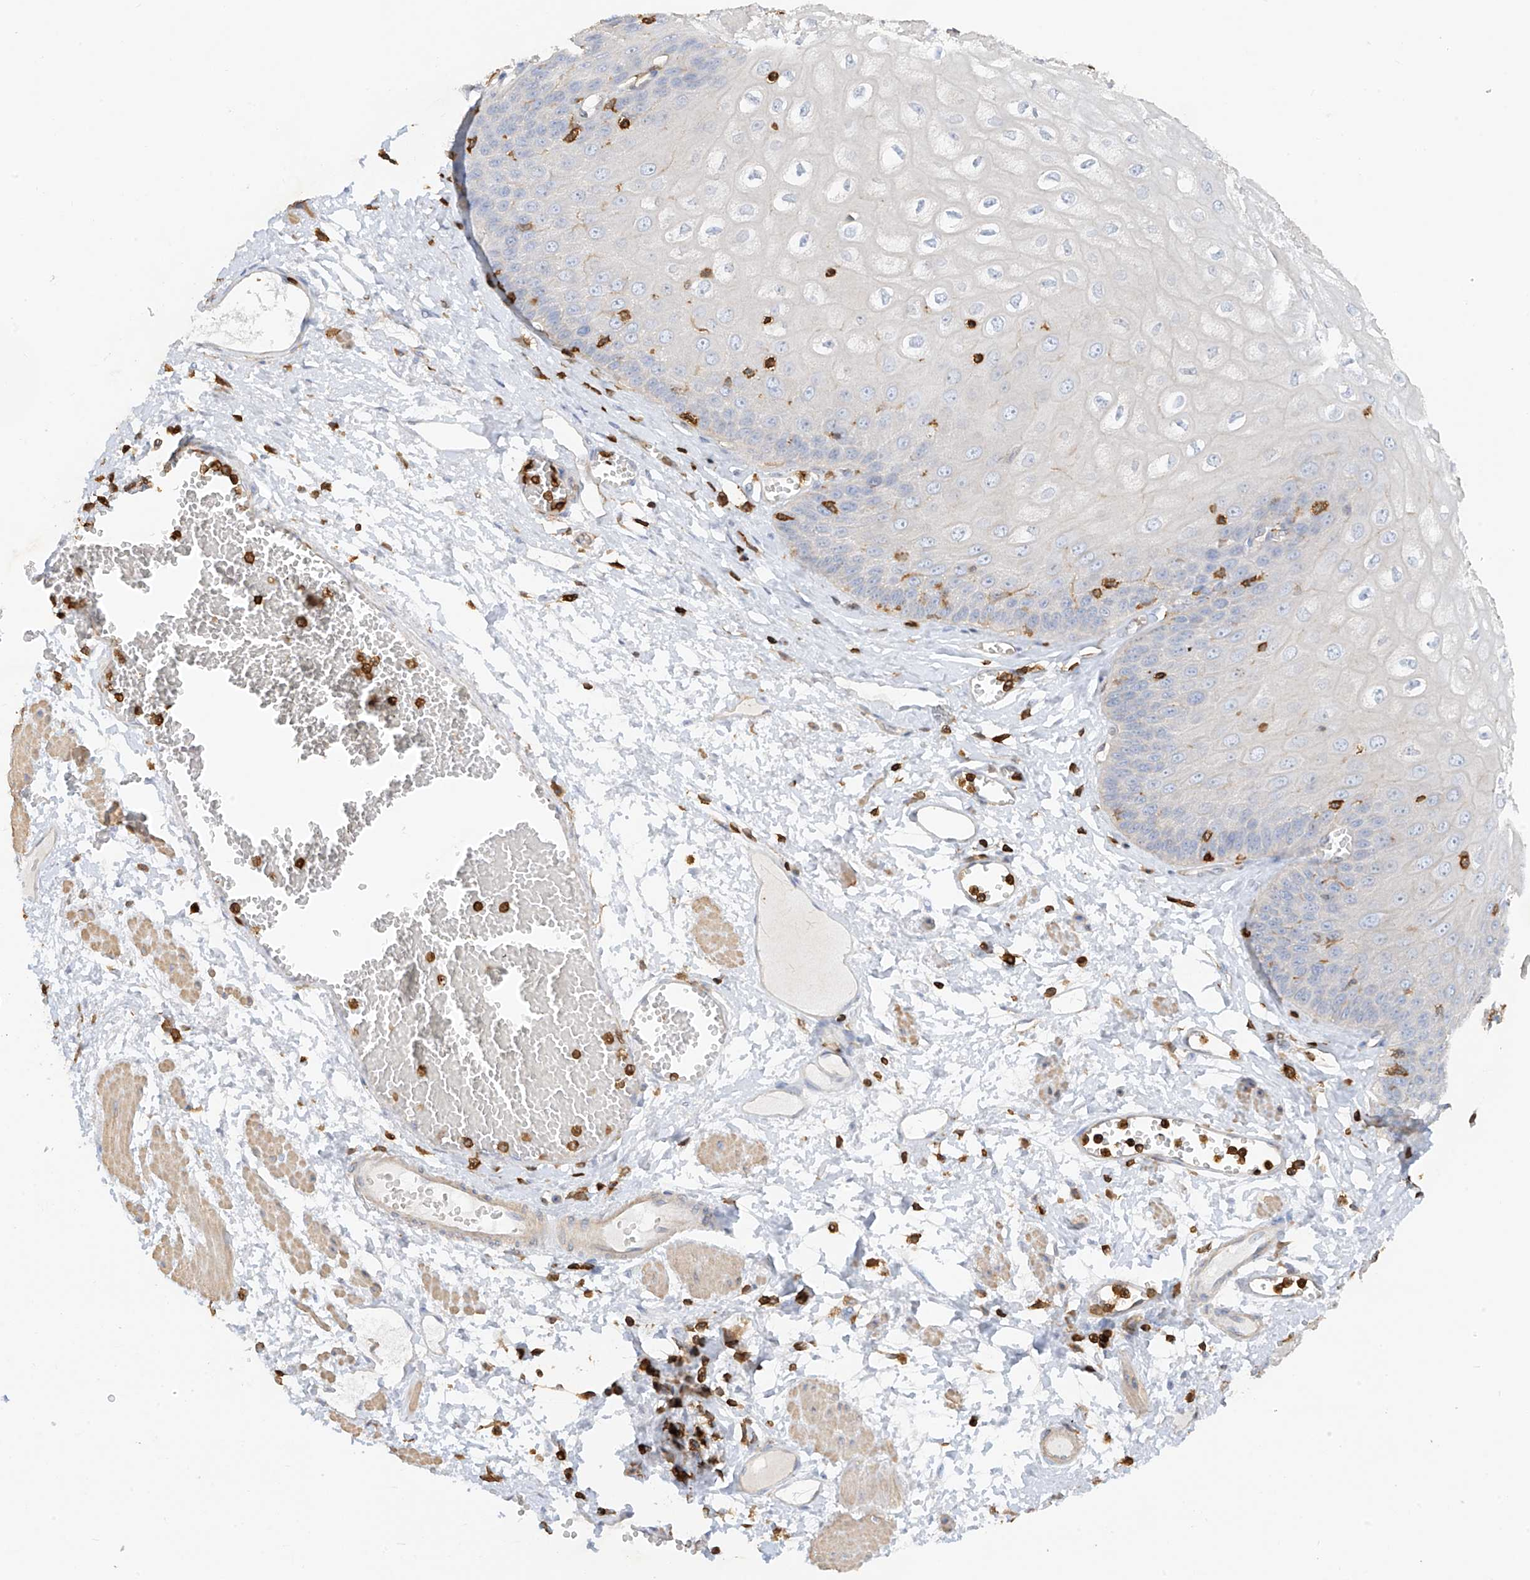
{"staining": {"intensity": "negative", "quantity": "none", "location": "none"}, "tissue": "esophagus", "cell_type": "Squamous epithelial cells", "image_type": "normal", "snomed": [{"axis": "morphology", "description": "Normal tissue, NOS"}, {"axis": "topography", "description": "Esophagus"}], "caption": "Squamous epithelial cells show no significant protein staining in benign esophagus. The staining is performed using DAB brown chromogen with nuclei counter-stained in using hematoxylin.", "gene": "ARHGAP25", "patient": {"sex": "male", "age": 60}}